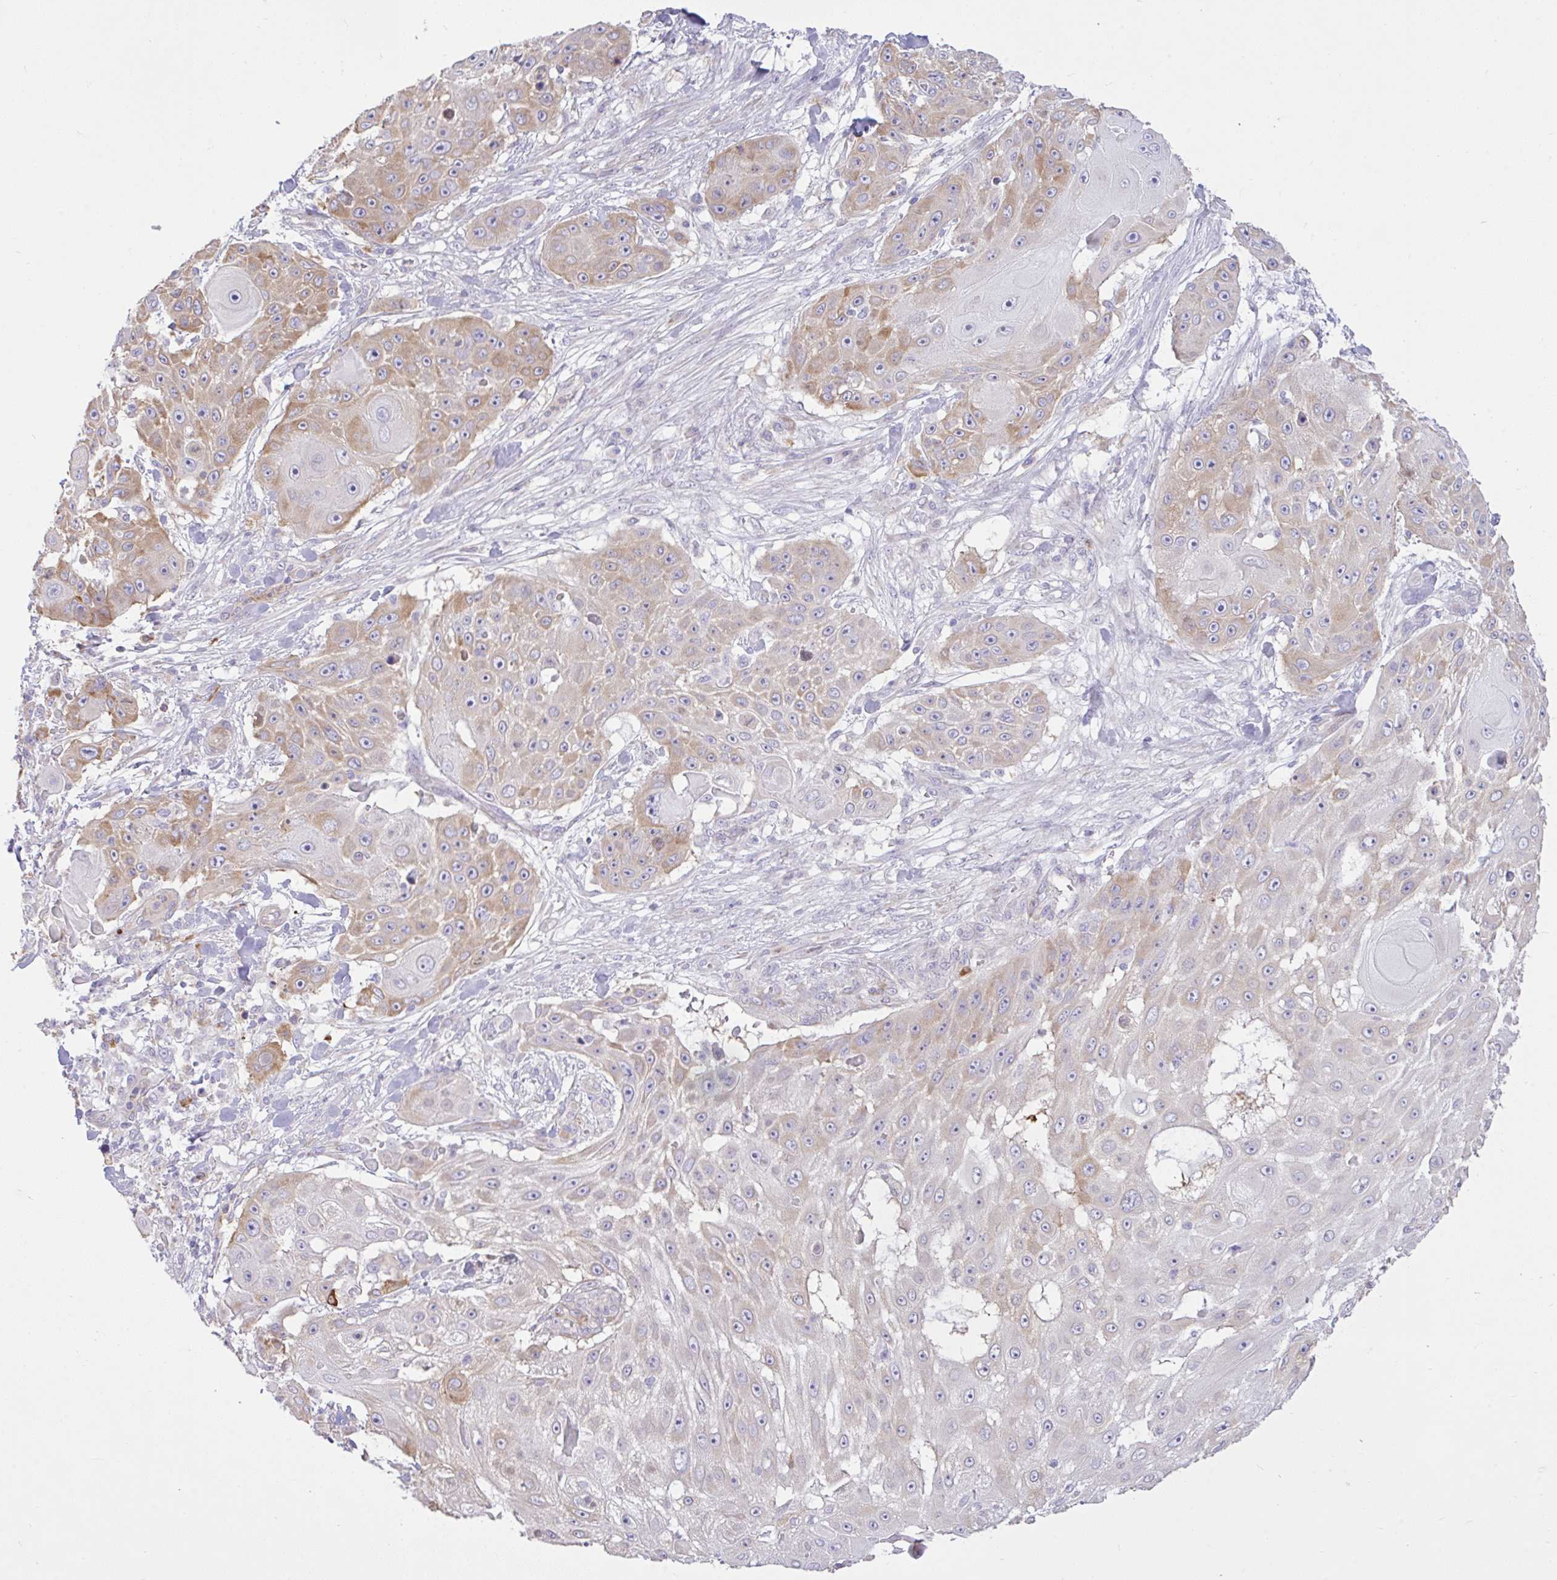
{"staining": {"intensity": "moderate", "quantity": "<25%", "location": "cytoplasmic/membranous"}, "tissue": "skin cancer", "cell_type": "Tumor cells", "image_type": "cancer", "snomed": [{"axis": "morphology", "description": "Squamous cell carcinoma, NOS"}, {"axis": "topography", "description": "Skin"}], "caption": "Protein staining shows moderate cytoplasmic/membranous staining in about <25% of tumor cells in skin cancer (squamous cell carcinoma).", "gene": "EEF1A2", "patient": {"sex": "female", "age": 86}}